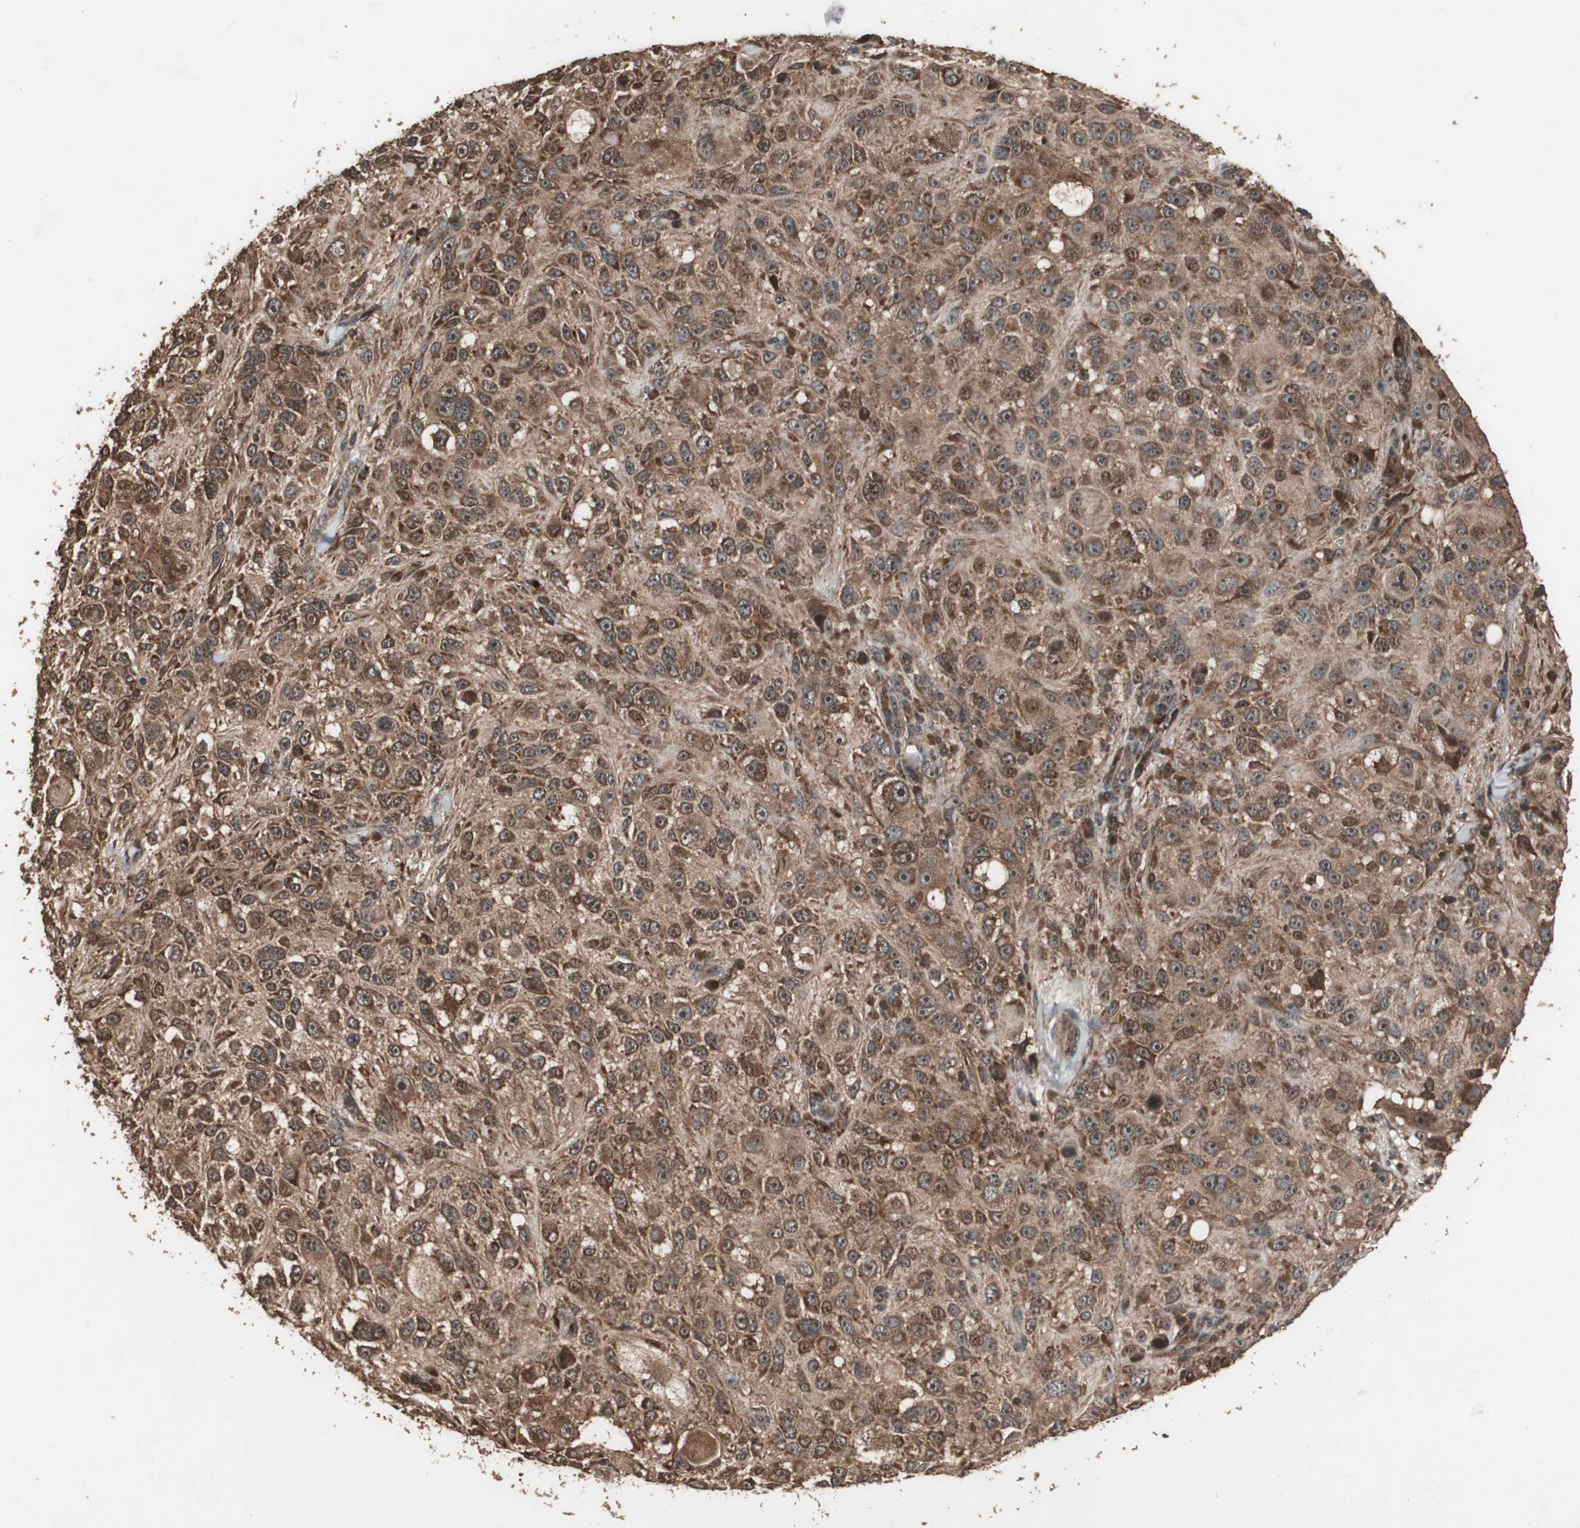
{"staining": {"intensity": "strong", "quantity": ">75%", "location": "cytoplasmic/membranous"}, "tissue": "melanoma", "cell_type": "Tumor cells", "image_type": "cancer", "snomed": [{"axis": "morphology", "description": "Necrosis, NOS"}, {"axis": "morphology", "description": "Malignant melanoma, NOS"}, {"axis": "topography", "description": "Skin"}], "caption": "Strong cytoplasmic/membranous staining is identified in about >75% of tumor cells in malignant melanoma.", "gene": "LAMTOR5", "patient": {"sex": "female", "age": 87}}